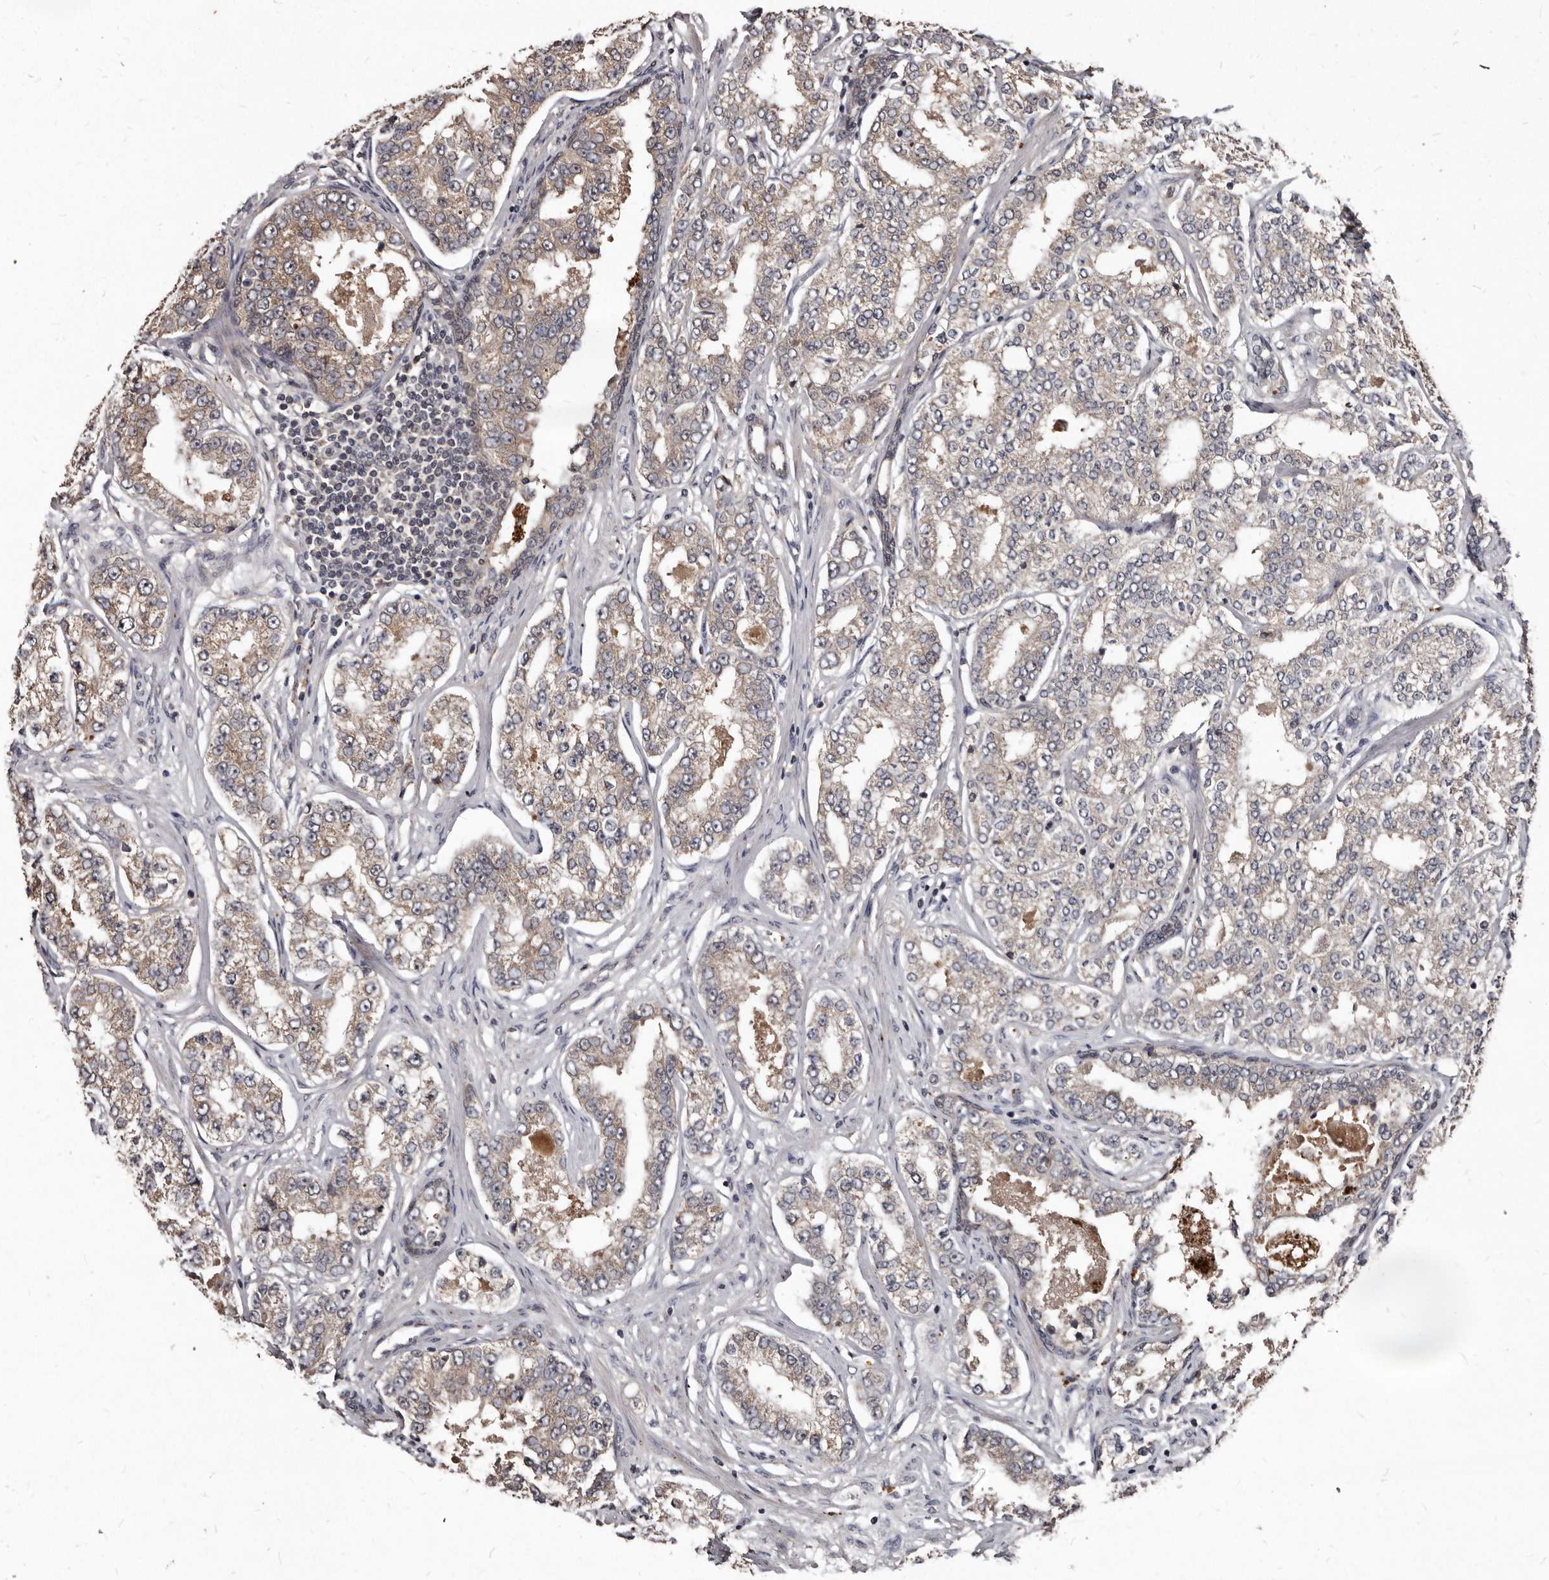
{"staining": {"intensity": "weak", "quantity": "25%-75%", "location": "cytoplasmic/membranous"}, "tissue": "prostate cancer", "cell_type": "Tumor cells", "image_type": "cancer", "snomed": [{"axis": "morphology", "description": "Normal tissue, NOS"}, {"axis": "morphology", "description": "Adenocarcinoma, High grade"}, {"axis": "topography", "description": "Prostate"}], "caption": "DAB (3,3'-diaminobenzidine) immunohistochemical staining of human prostate cancer (high-grade adenocarcinoma) displays weak cytoplasmic/membranous protein expression in approximately 25%-75% of tumor cells.", "gene": "PMVK", "patient": {"sex": "male", "age": 83}}